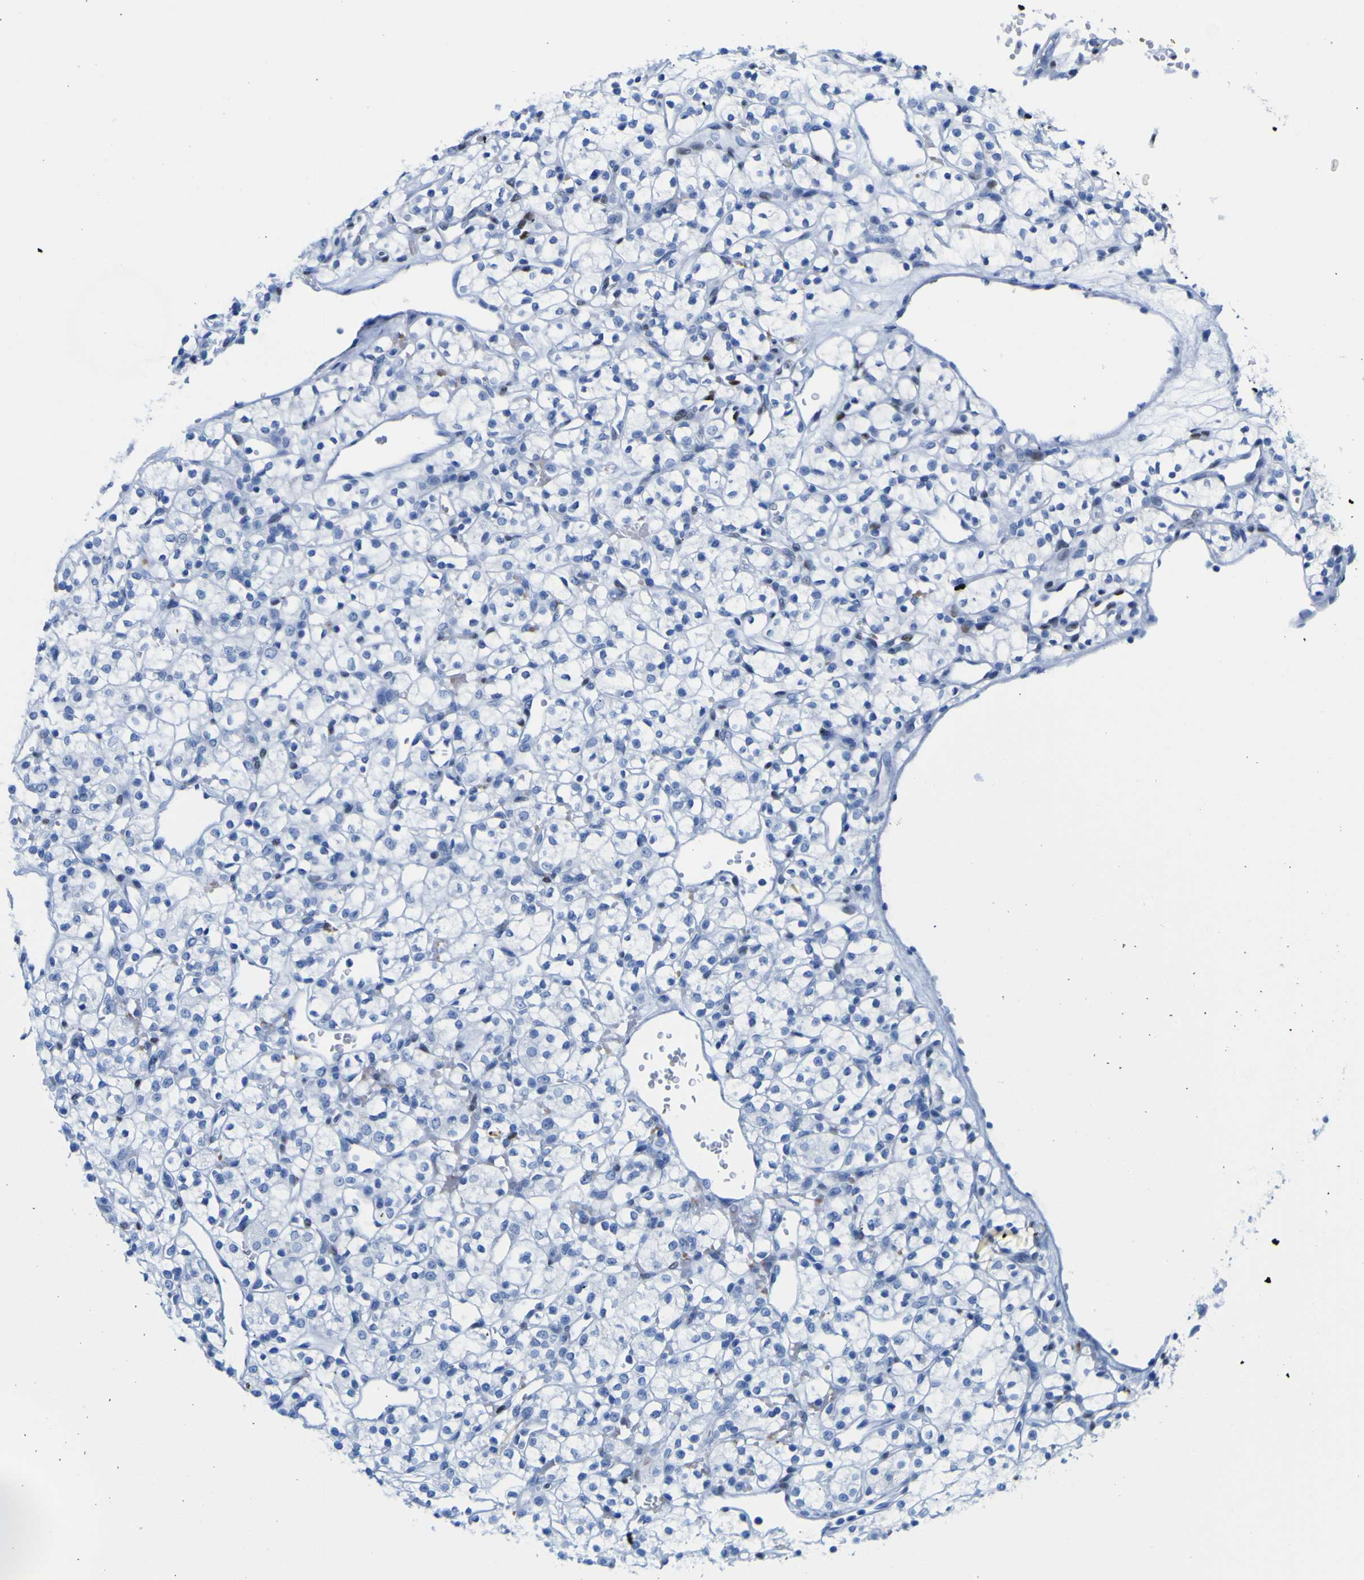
{"staining": {"intensity": "negative", "quantity": "none", "location": "none"}, "tissue": "renal cancer", "cell_type": "Tumor cells", "image_type": "cancer", "snomed": [{"axis": "morphology", "description": "Adenocarcinoma, NOS"}, {"axis": "topography", "description": "Kidney"}], "caption": "This is an immunohistochemistry photomicrograph of human renal adenocarcinoma. There is no staining in tumor cells.", "gene": "DACH1", "patient": {"sex": "female", "age": 60}}